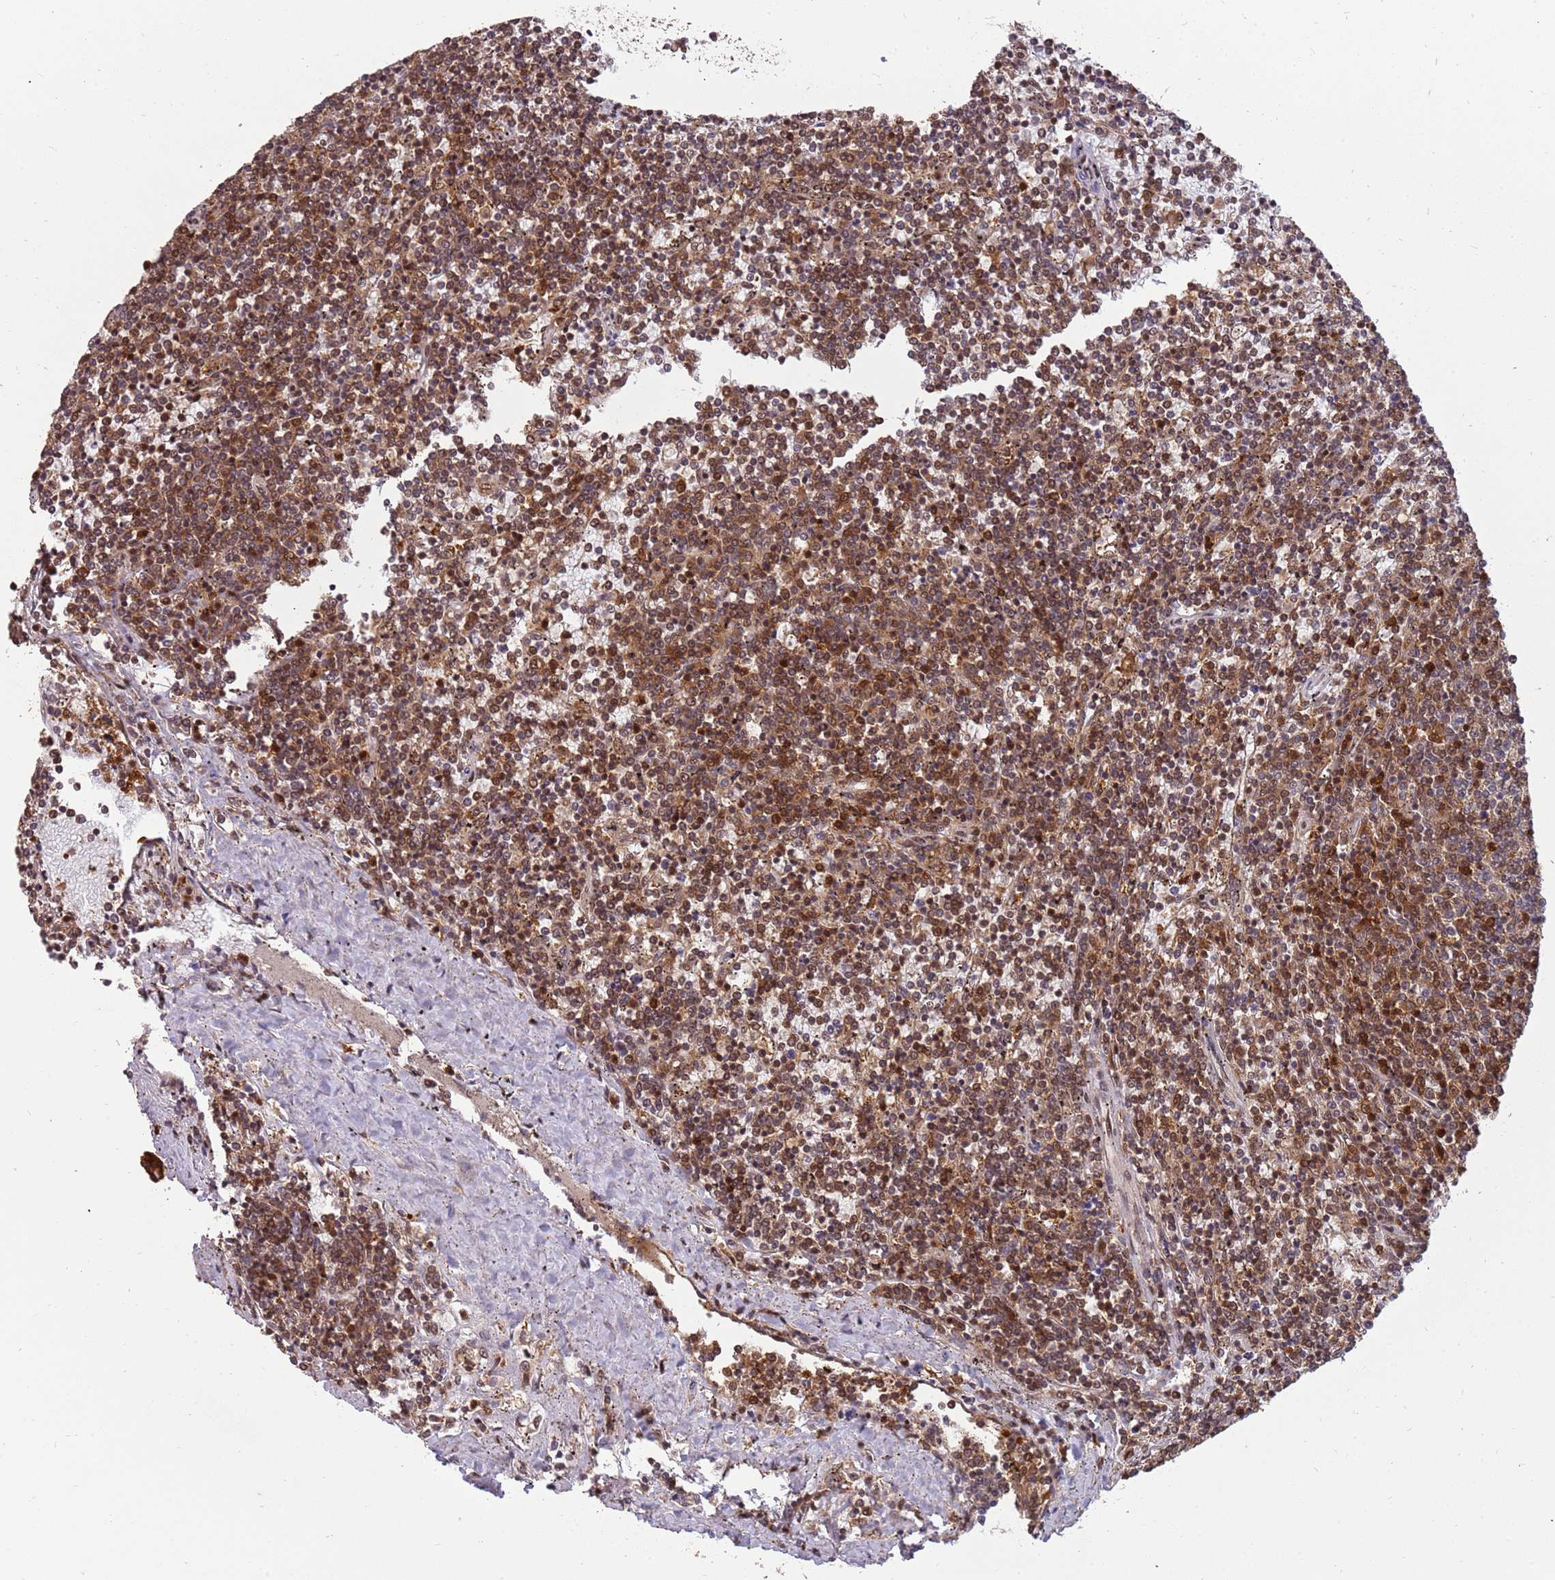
{"staining": {"intensity": "moderate", "quantity": ">75%", "location": "cytoplasmic/membranous,nuclear"}, "tissue": "lymphoma", "cell_type": "Tumor cells", "image_type": "cancer", "snomed": [{"axis": "morphology", "description": "Malignant lymphoma, non-Hodgkin's type, Low grade"}, {"axis": "topography", "description": "Spleen"}], "caption": "The histopathology image shows immunohistochemical staining of lymphoma. There is moderate cytoplasmic/membranous and nuclear positivity is appreciated in approximately >75% of tumor cells. (DAB (3,3'-diaminobenzidine) IHC, brown staining for protein, blue staining for nuclei).", "gene": "GBP2", "patient": {"sex": "female", "age": 50}}